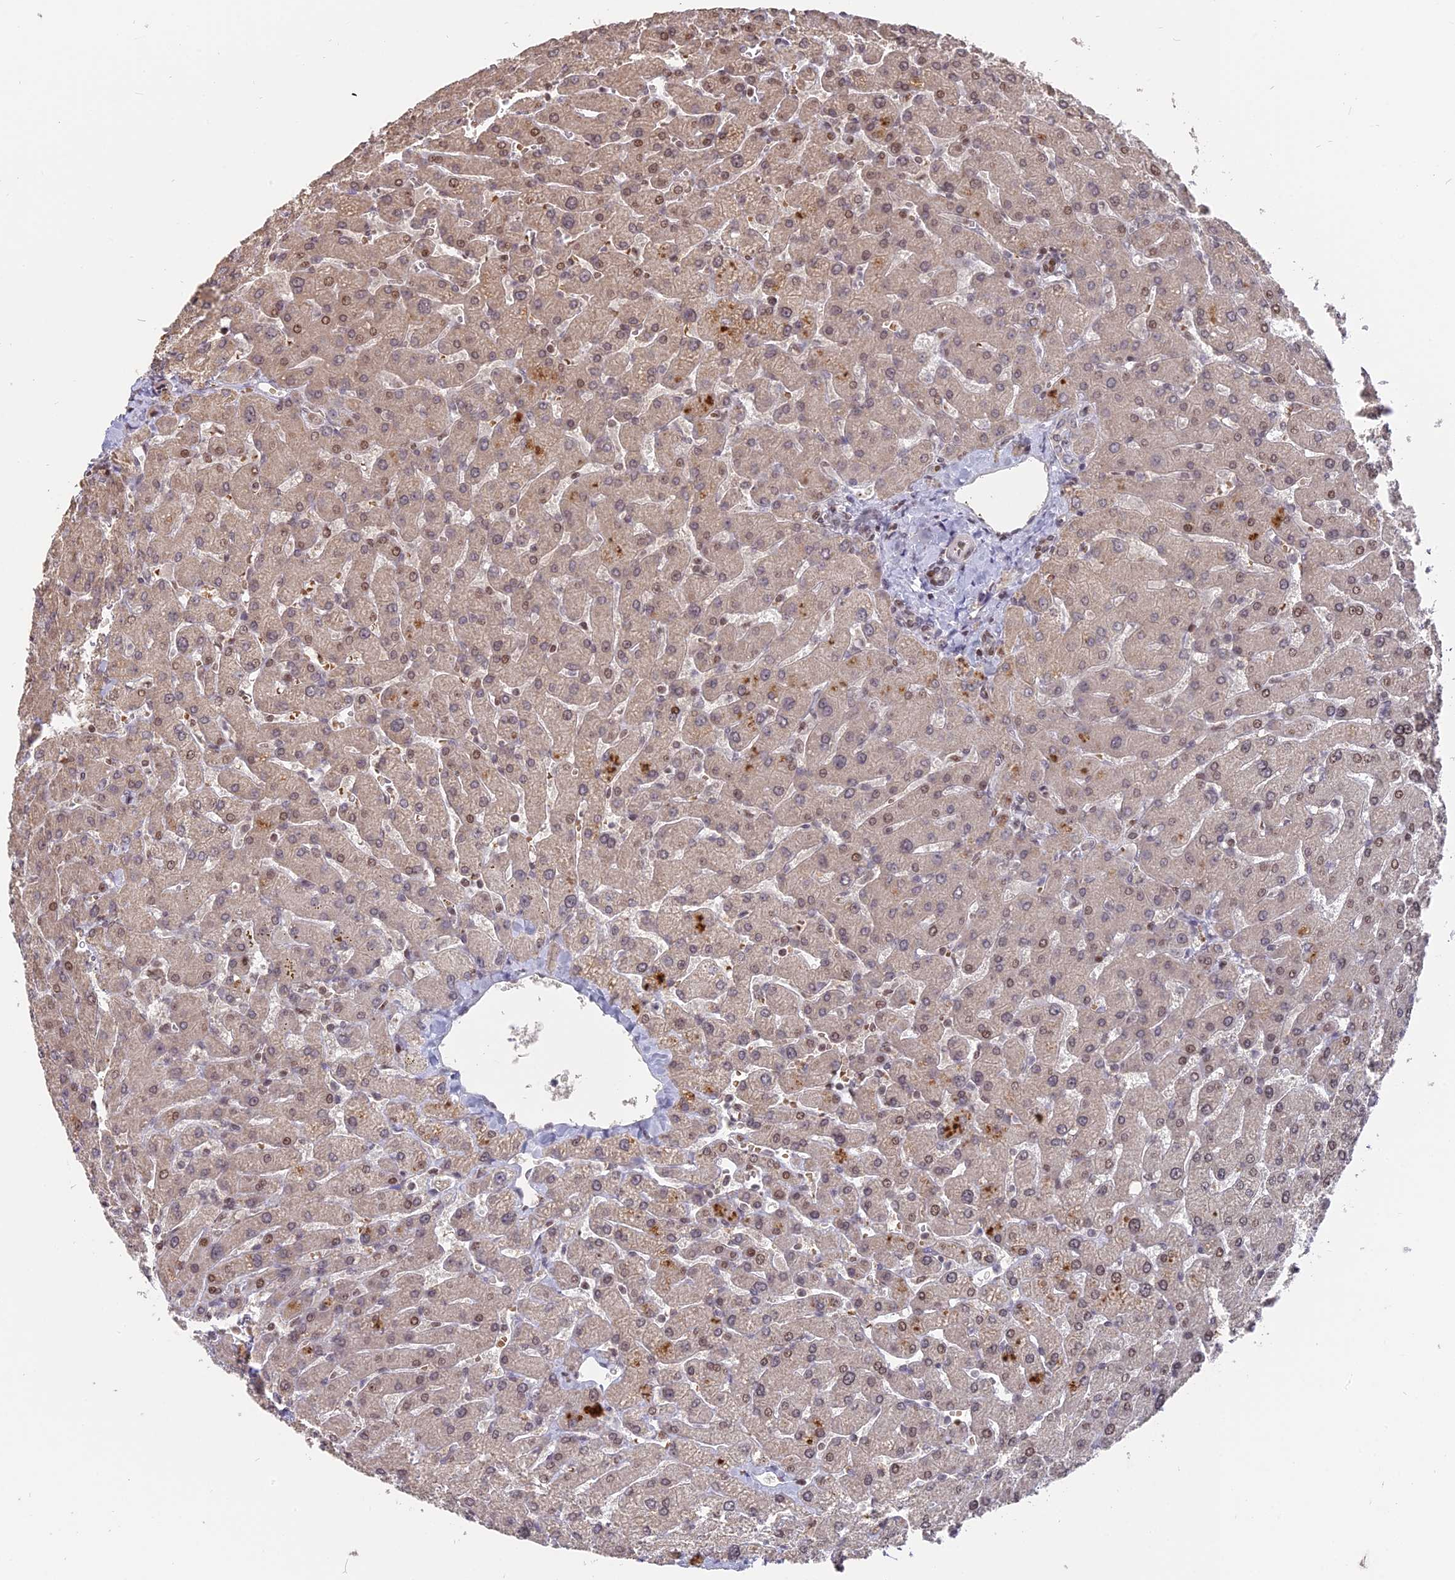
{"staining": {"intensity": "weak", "quantity": "<25%", "location": "nuclear"}, "tissue": "liver", "cell_type": "Cholangiocytes", "image_type": "normal", "snomed": [{"axis": "morphology", "description": "Normal tissue, NOS"}, {"axis": "topography", "description": "Liver"}], "caption": "High power microscopy image of an IHC micrograph of normal liver, revealing no significant expression in cholangiocytes. The staining is performed using DAB brown chromogen with nuclei counter-stained in using hematoxylin.", "gene": "NR1H3", "patient": {"sex": "male", "age": 55}}